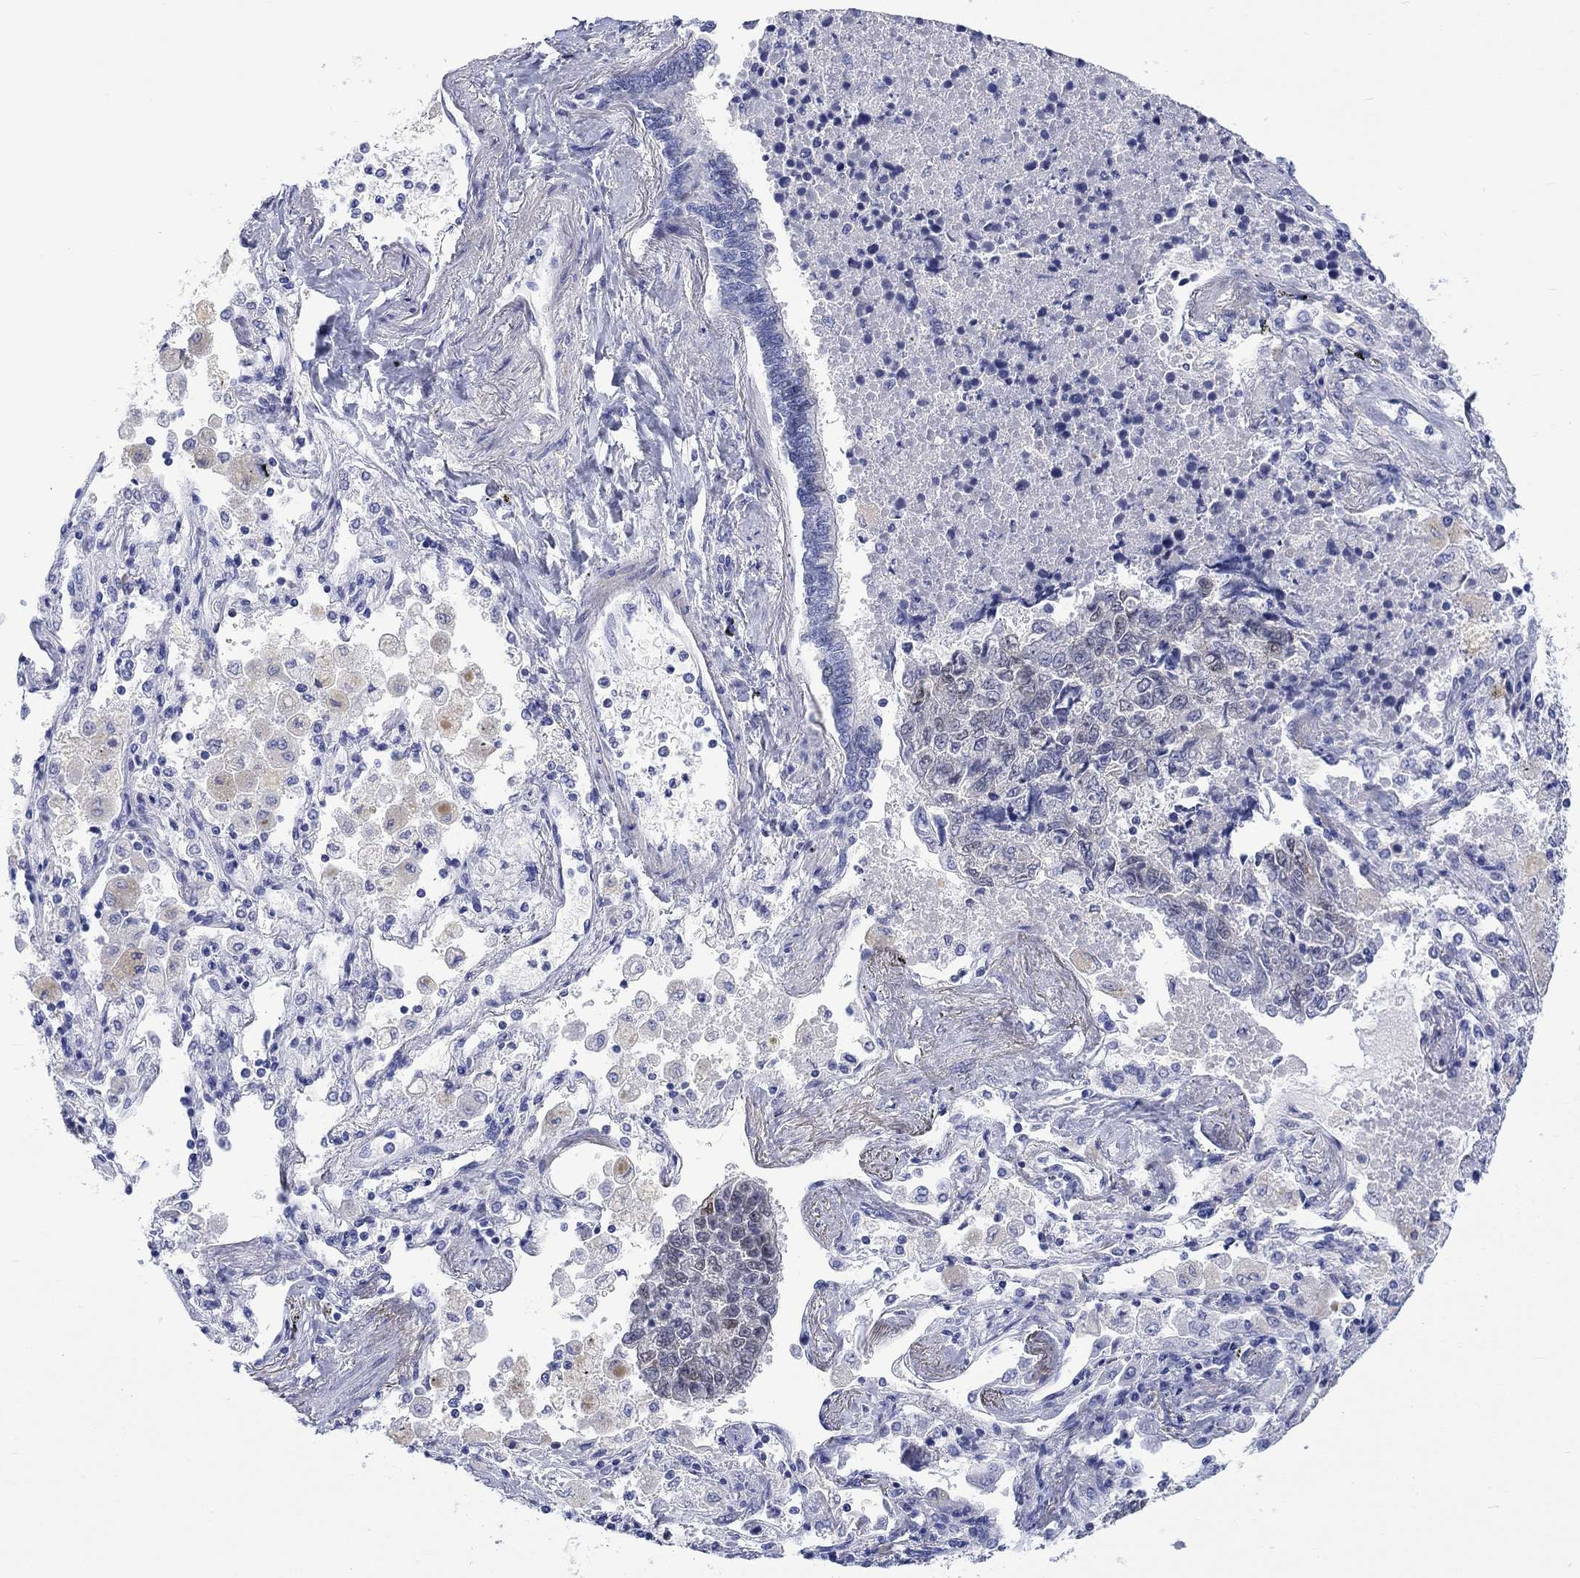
{"staining": {"intensity": "moderate", "quantity": "<25%", "location": "cytoplasmic/membranous,nuclear"}, "tissue": "lung cancer", "cell_type": "Tumor cells", "image_type": "cancer", "snomed": [{"axis": "morphology", "description": "Adenocarcinoma, NOS"}, {"axis": "topography", "description": "Lung"}], "caption": "Human lung cancer stained for a protein (brown) reveals moderate cytoplasmic/membranous and nuclear positive staining in approximately <25% of tumor cells.", "gene": "MSI1", "patient": {"sex": "male", "age": 49}}